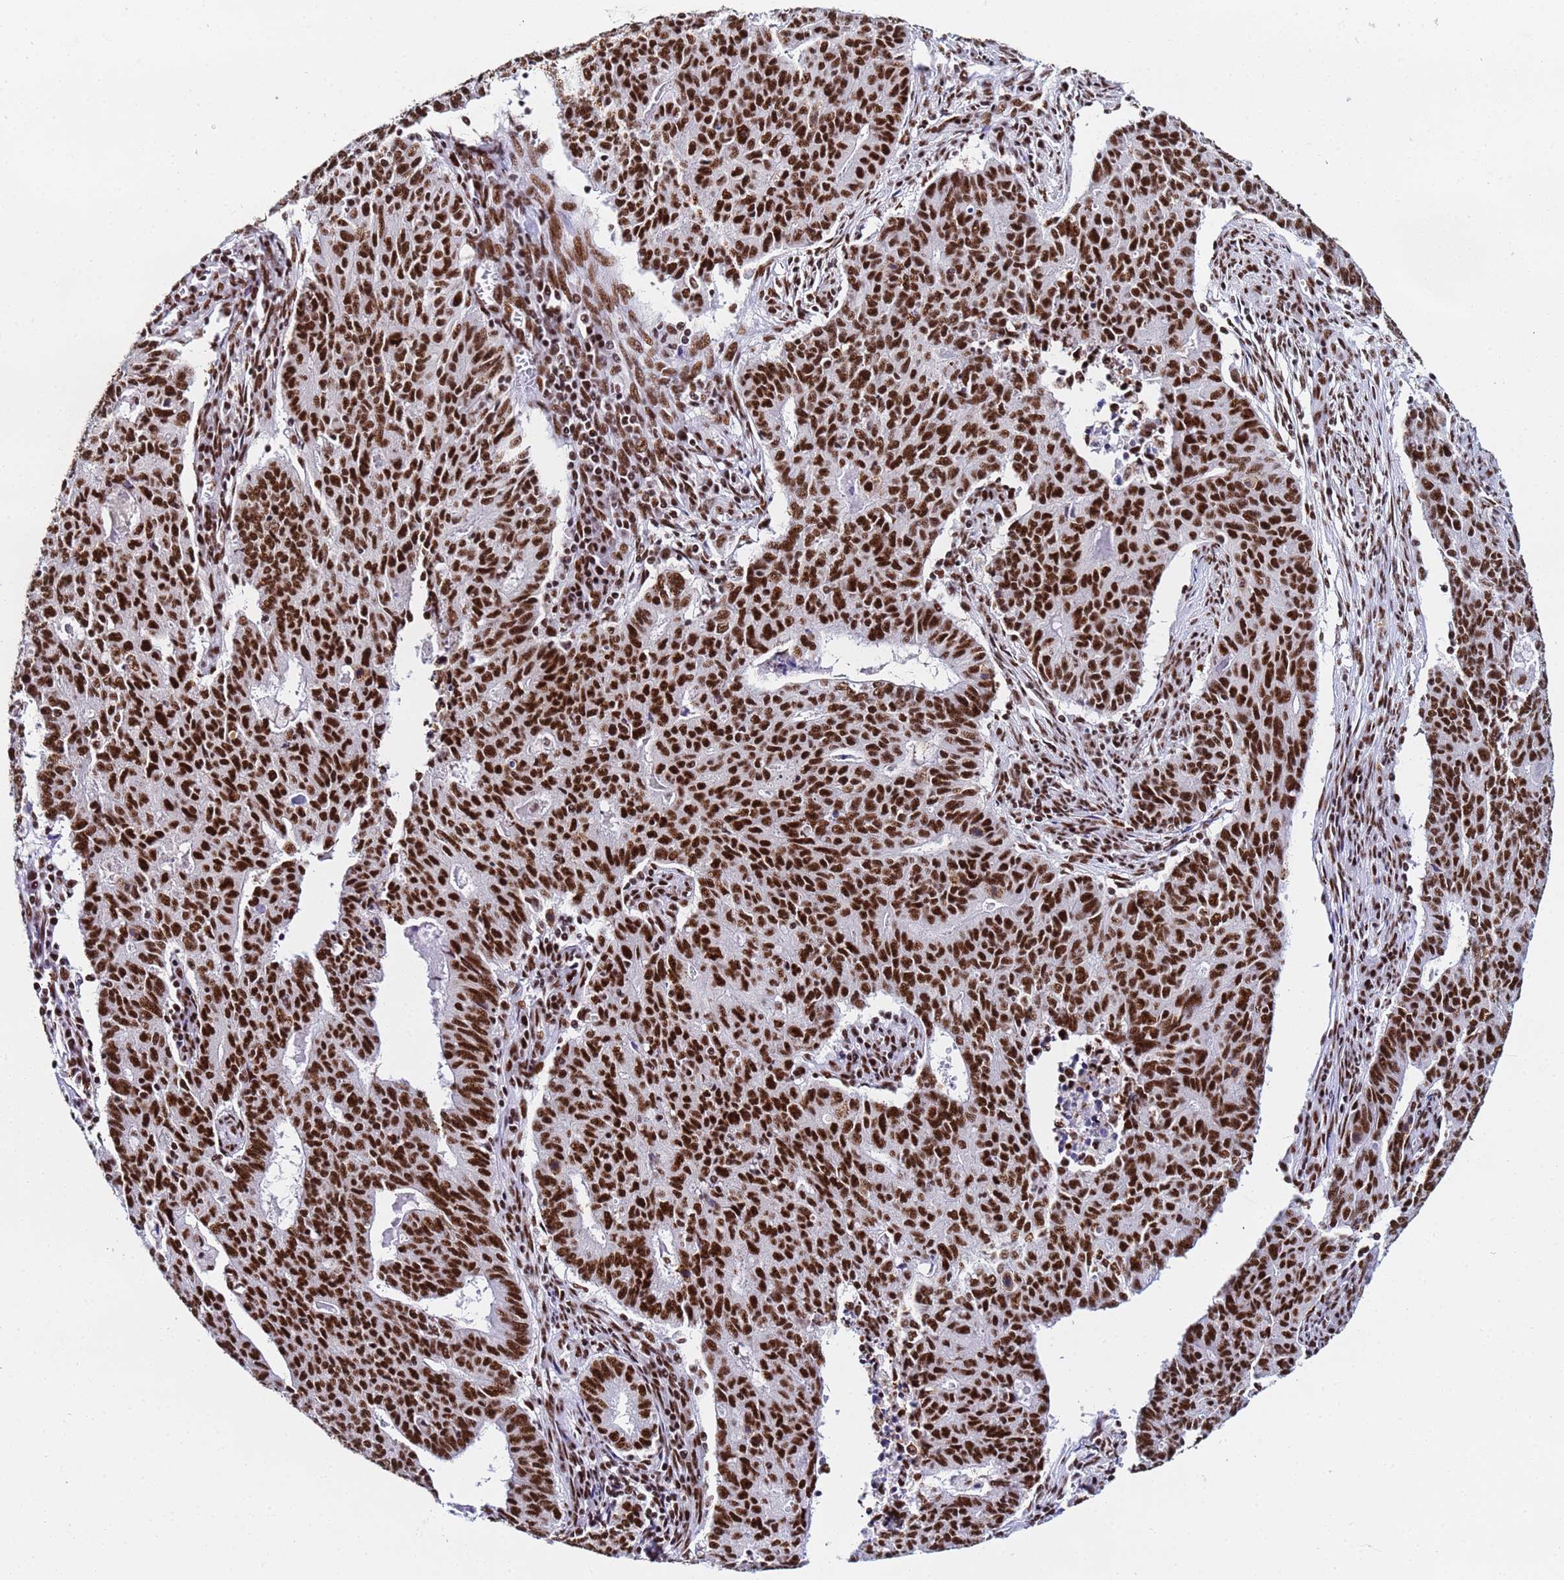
{"staining": {"intensity": "strong", "quantity": ">75%", "location": "nuclear"}, "tissue": "endometrial cancer", "cell_type": "Tumor cells", "image_type": "cancer", "snomed": [{"axis": "morphology", "description": "Adenocarcinoma, NOS"}, {"axis": "topography", "description": "Endometrium"}], "caption": "DAB (3,3'-diaminobenzidine) immunohistochemical staining of human endometrial cancer (adenocarcinoma) exhibits strong nuclear protein expression in about >75% of tumor cells.", "gene": "SNRPA1", "patient": {"sex": "female", "age": 59}}